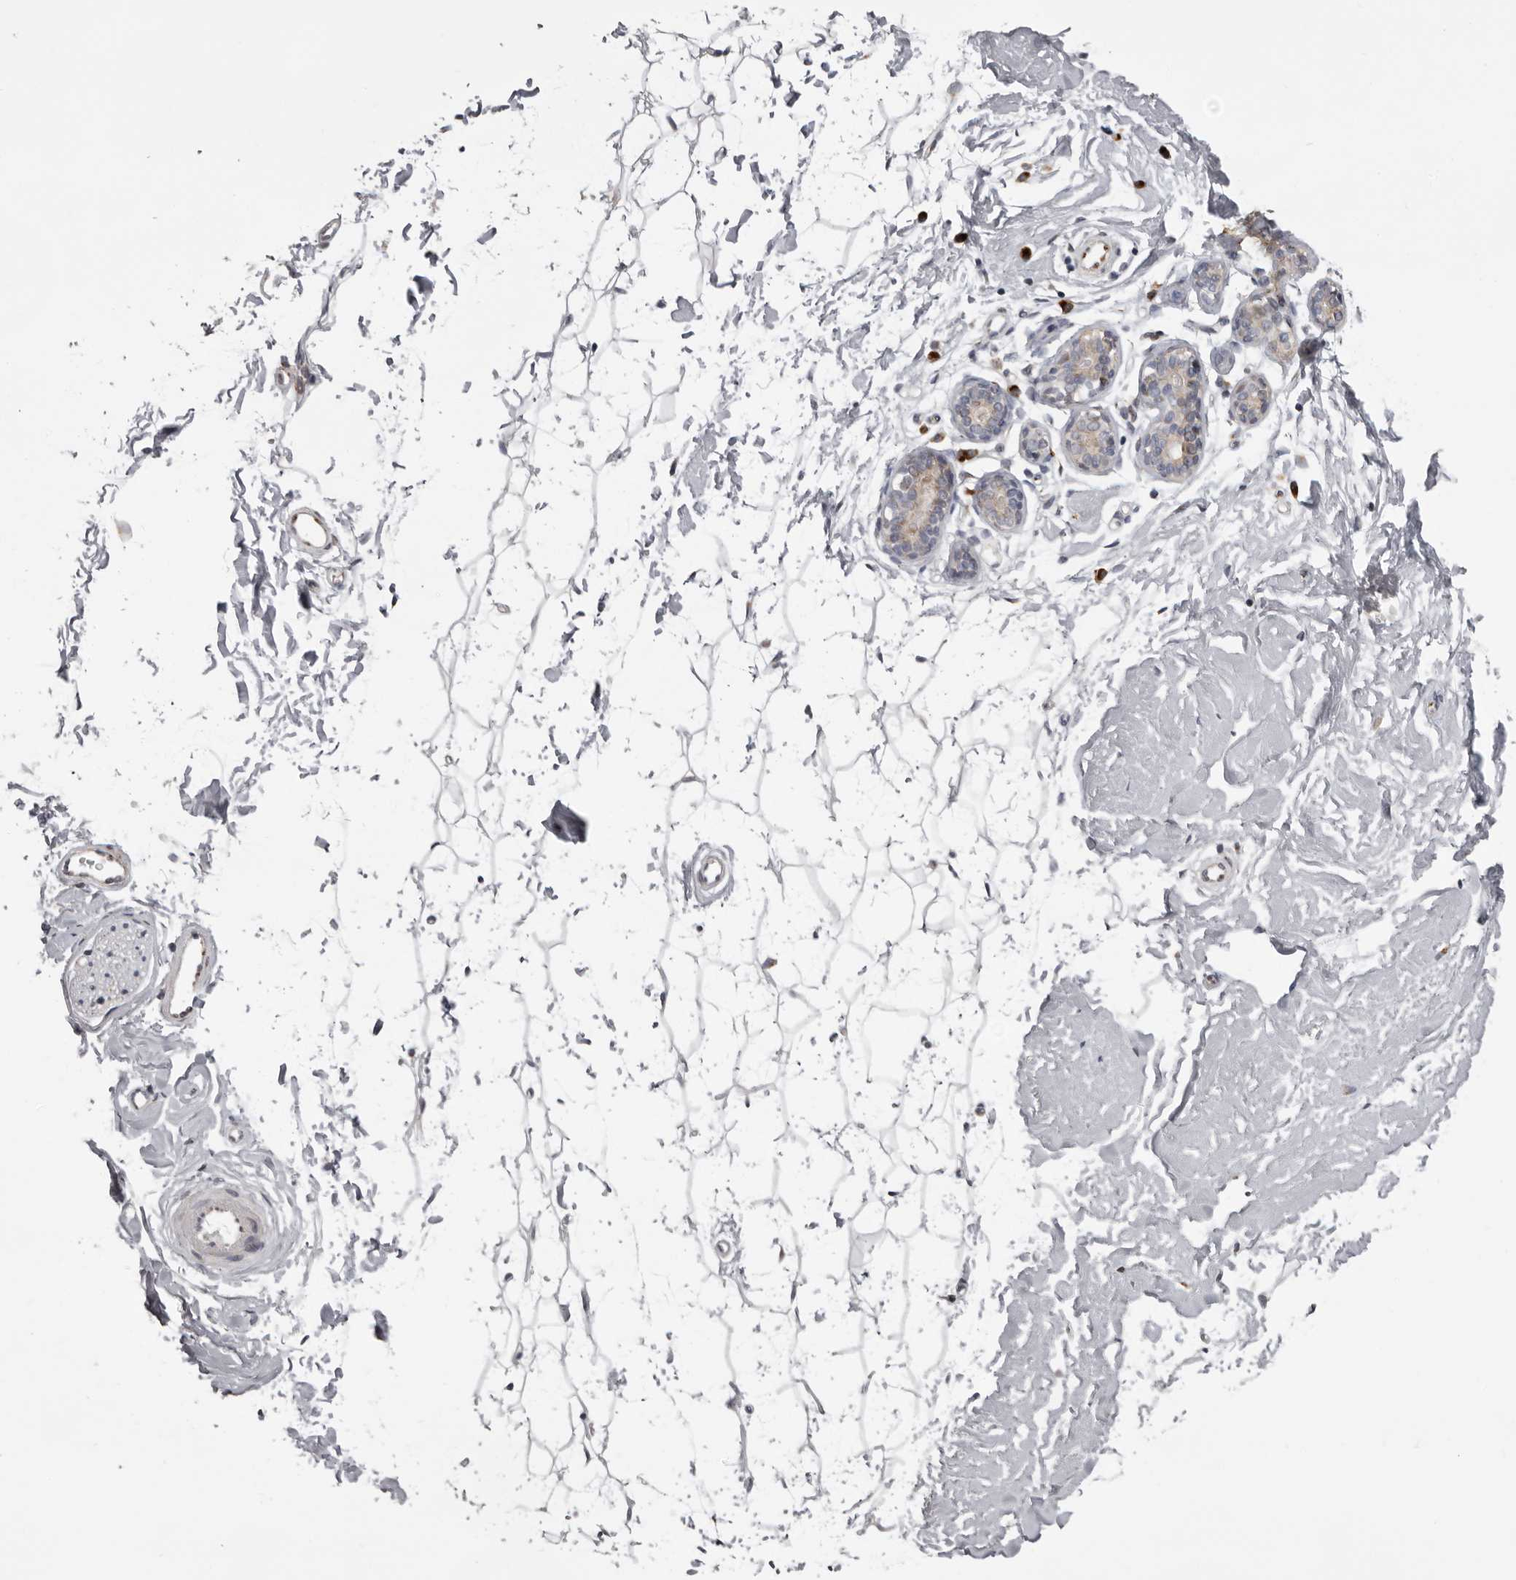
{"staining": {"intensity": "negative", "quantity": "none", "location": "none"}, "tissue": "adipose tissue", "cell_type": "Adipocytes", "image_type": "normal", "snomed": [{"axis": "morphology", "description": "Normal tissue, NOS"}, {"axis": "topography", "description": "Breast"}], "caption": "A high-resolution micrograph shows IHC staining of normal adipose tissue, which reveals no significant expression in adipocytes.", "gene": "WDR47", "patient": {"sex": "female", "age": 23}}